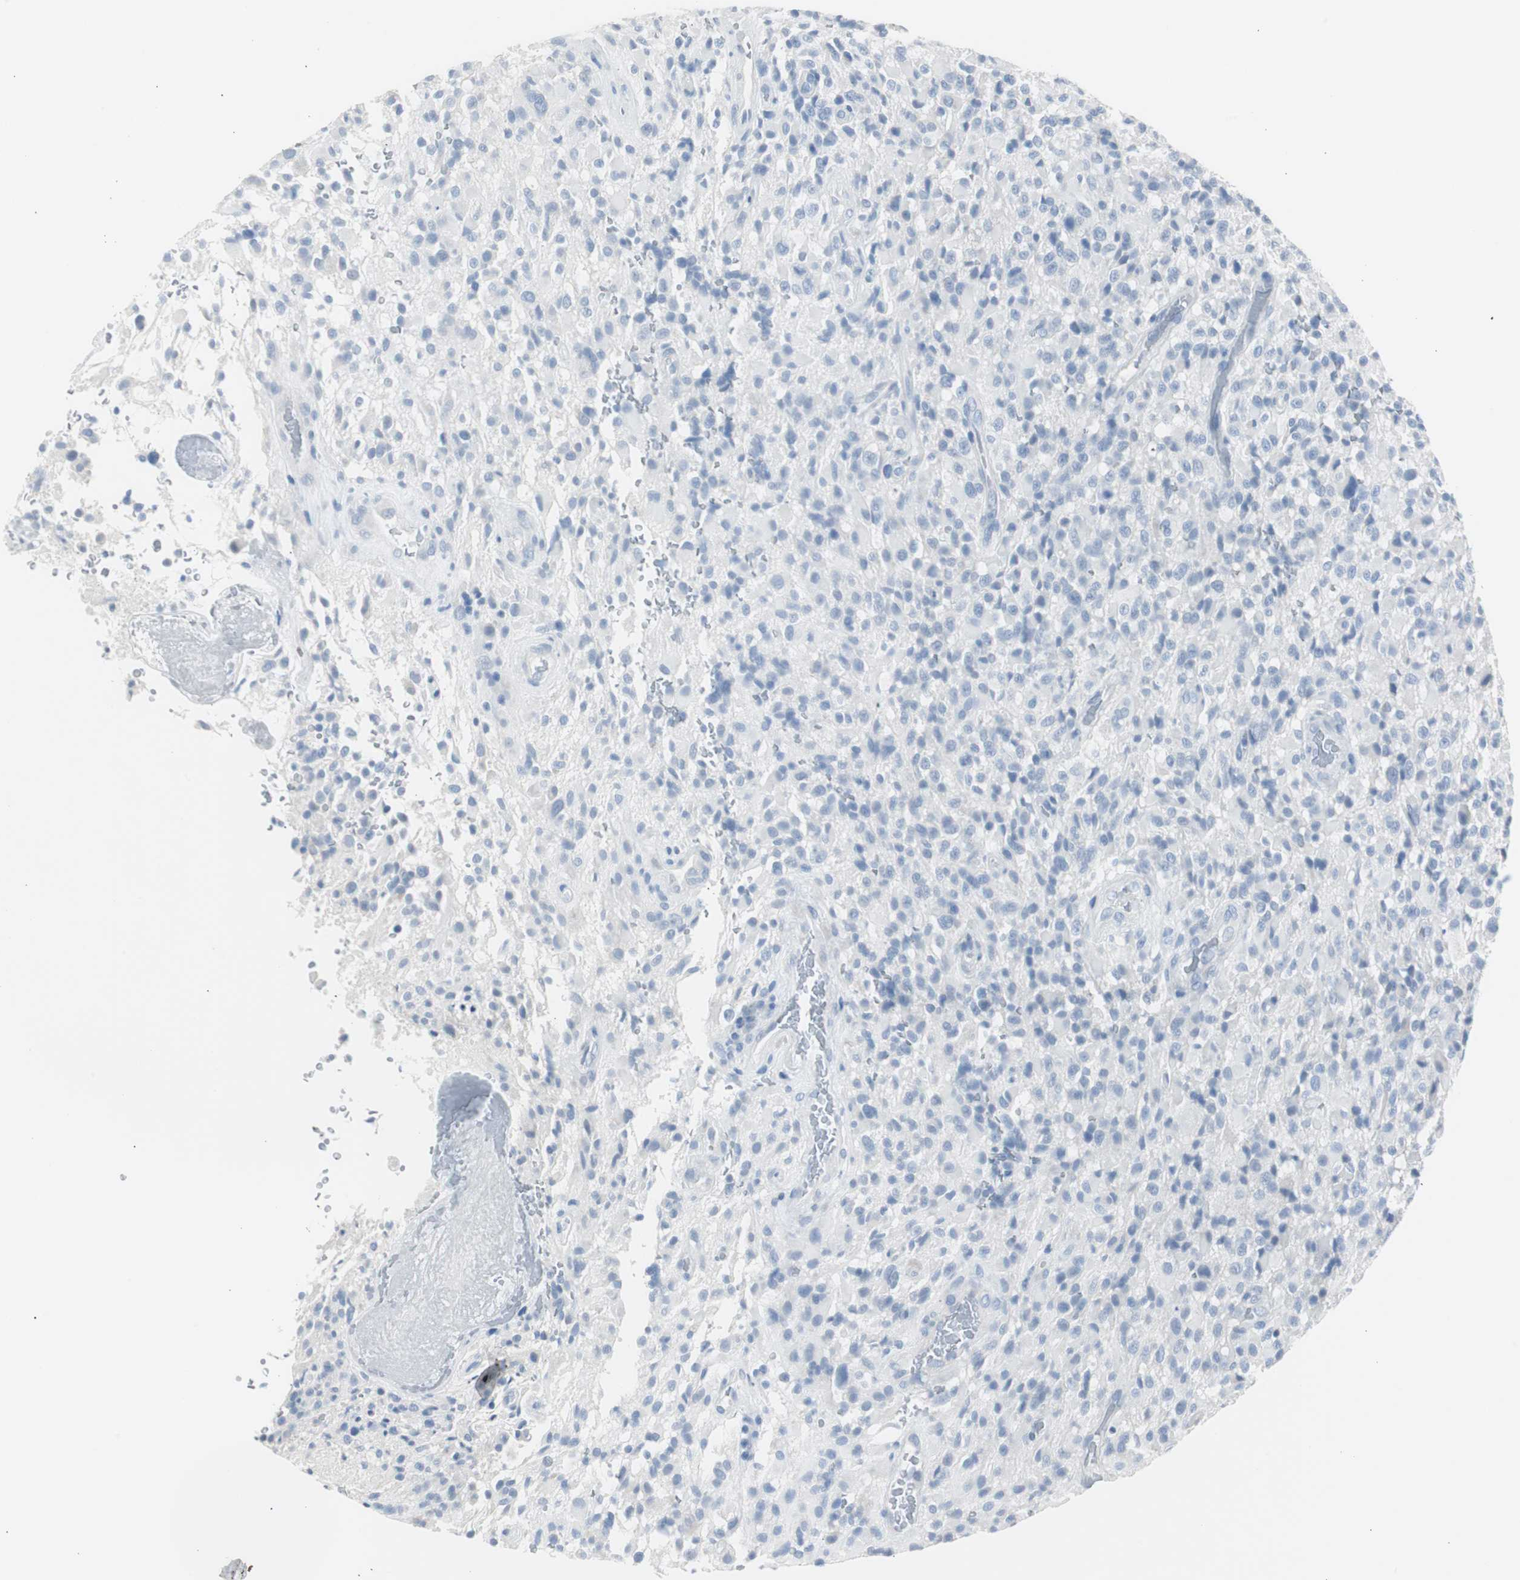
{"staining": {"intensity": "negative", "quantity": "none", "location": "none"}, "tissue": "glioma", "cell_type": "Tumor cells", "image_type": "cancer", "snomed": [{"axis": "morphology", "description": "Glioma, malignant, High grade"}, {"axis": "topography", "description": "Brain"}], "caption": "This is a photomicrograph of immunohistochemistry (IHC) staining of malignant glioma (high-grade), which shows no positivity in tumor cells. (Stains: DAB (3,3'-diaminobenzidine) IHC with hematoxylin counter stain, Microscopy: brightfield microscopy at high magnification).", "gene": "S100A7", "patient": {"sex": "male", "age": 71}}